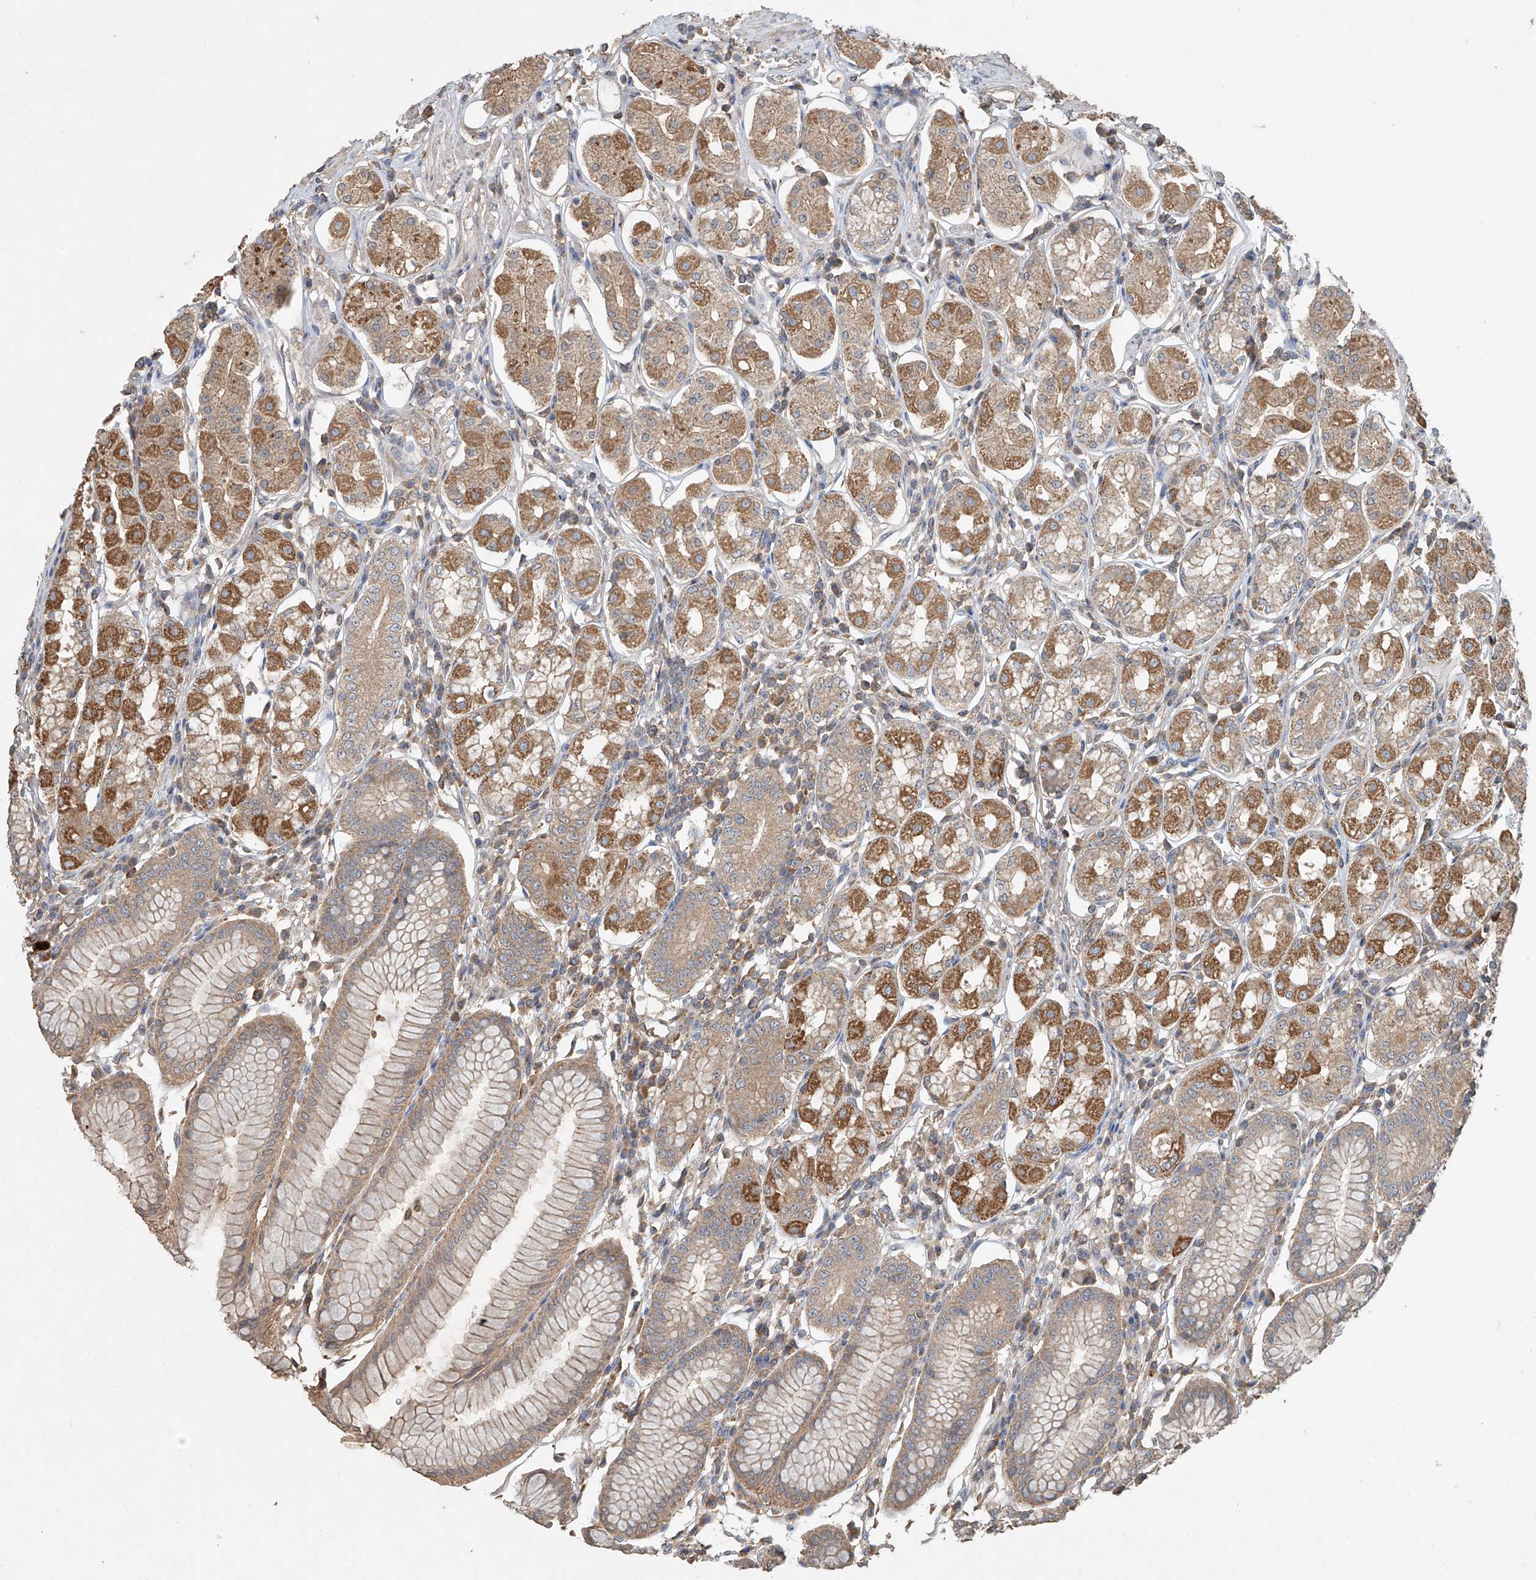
{"staining": {"intensity": "moderate", "quantity": ">75%", "location": "cytoplasmic/membranous"}, "tissue": "stomach", "cell_type": "Glandular cells", "image_type": "normal", "snomed": [{"axis": "morphology", "description": "Normal tissue, NOS"}, {"axis": "topography", "description": "Stomach"}, {"axis": "topography", "description": "Stomach, lower"}], "caption": "Immunohistochemistry (DAB) staining of normal stomach demonstrates moderate cytoplasmic/membranous protein staining in about >75% of glandular cells.", "gene": "GNB1L", "patient": {"sex": "female", "age": 56}}